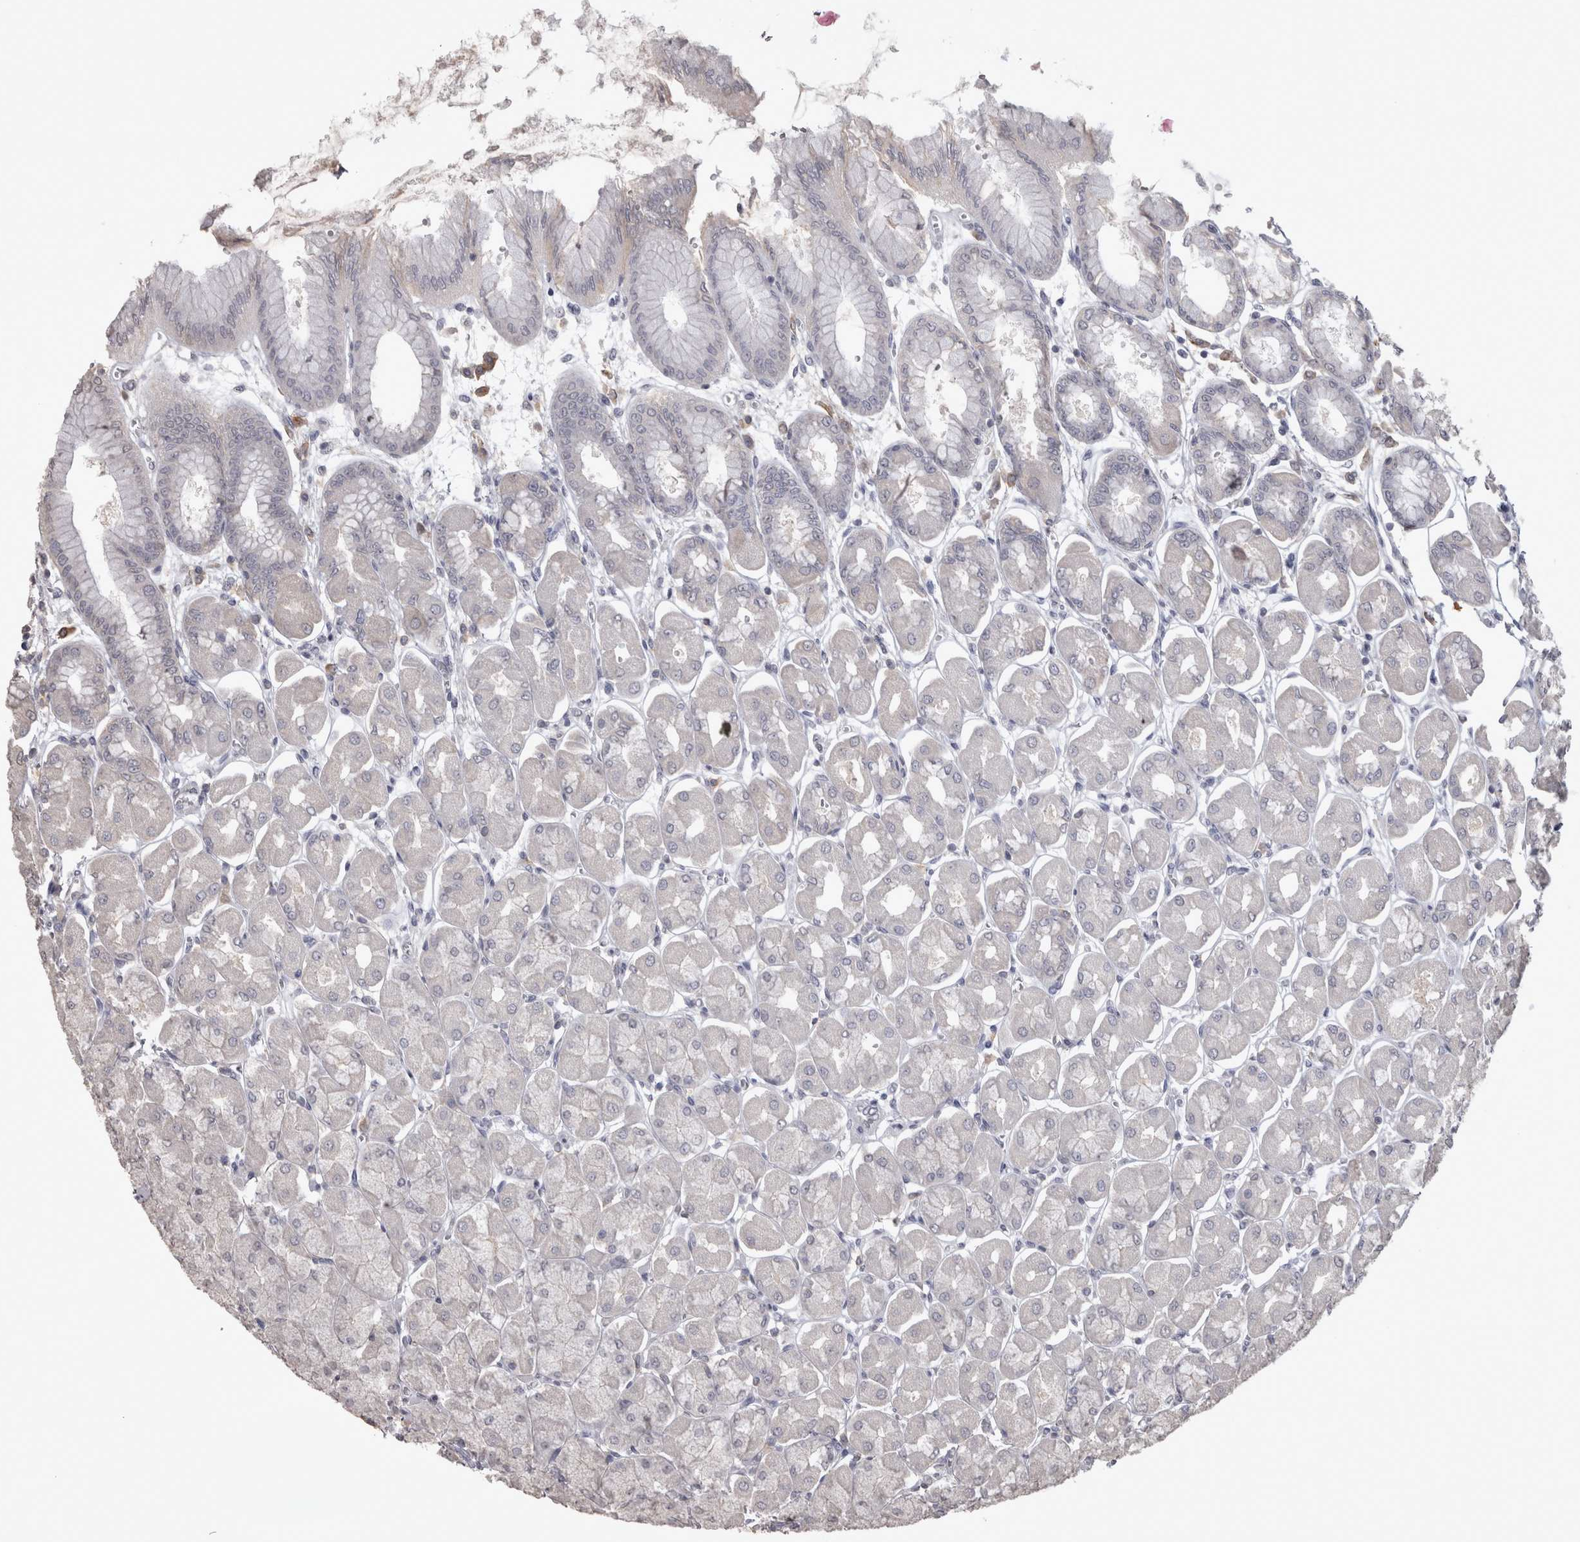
{"staining": {"intensity": "negative", "quantity": "none", "location": "none"}, "tissue": "stomach", "cell_type": "Glandular cells", "image_type": "normal", "snomed": [{"axis": "morphology", "description": "Normal tissue, NOS"}, {"axis": "topography", "description": "Stomach, upper"}], "caption": "Benign stomach was stained to show a protein in brown. There is no significant staining in glandular cells.", "gene": "LAX1", "patient": {"sex": "female", "age": 56}}